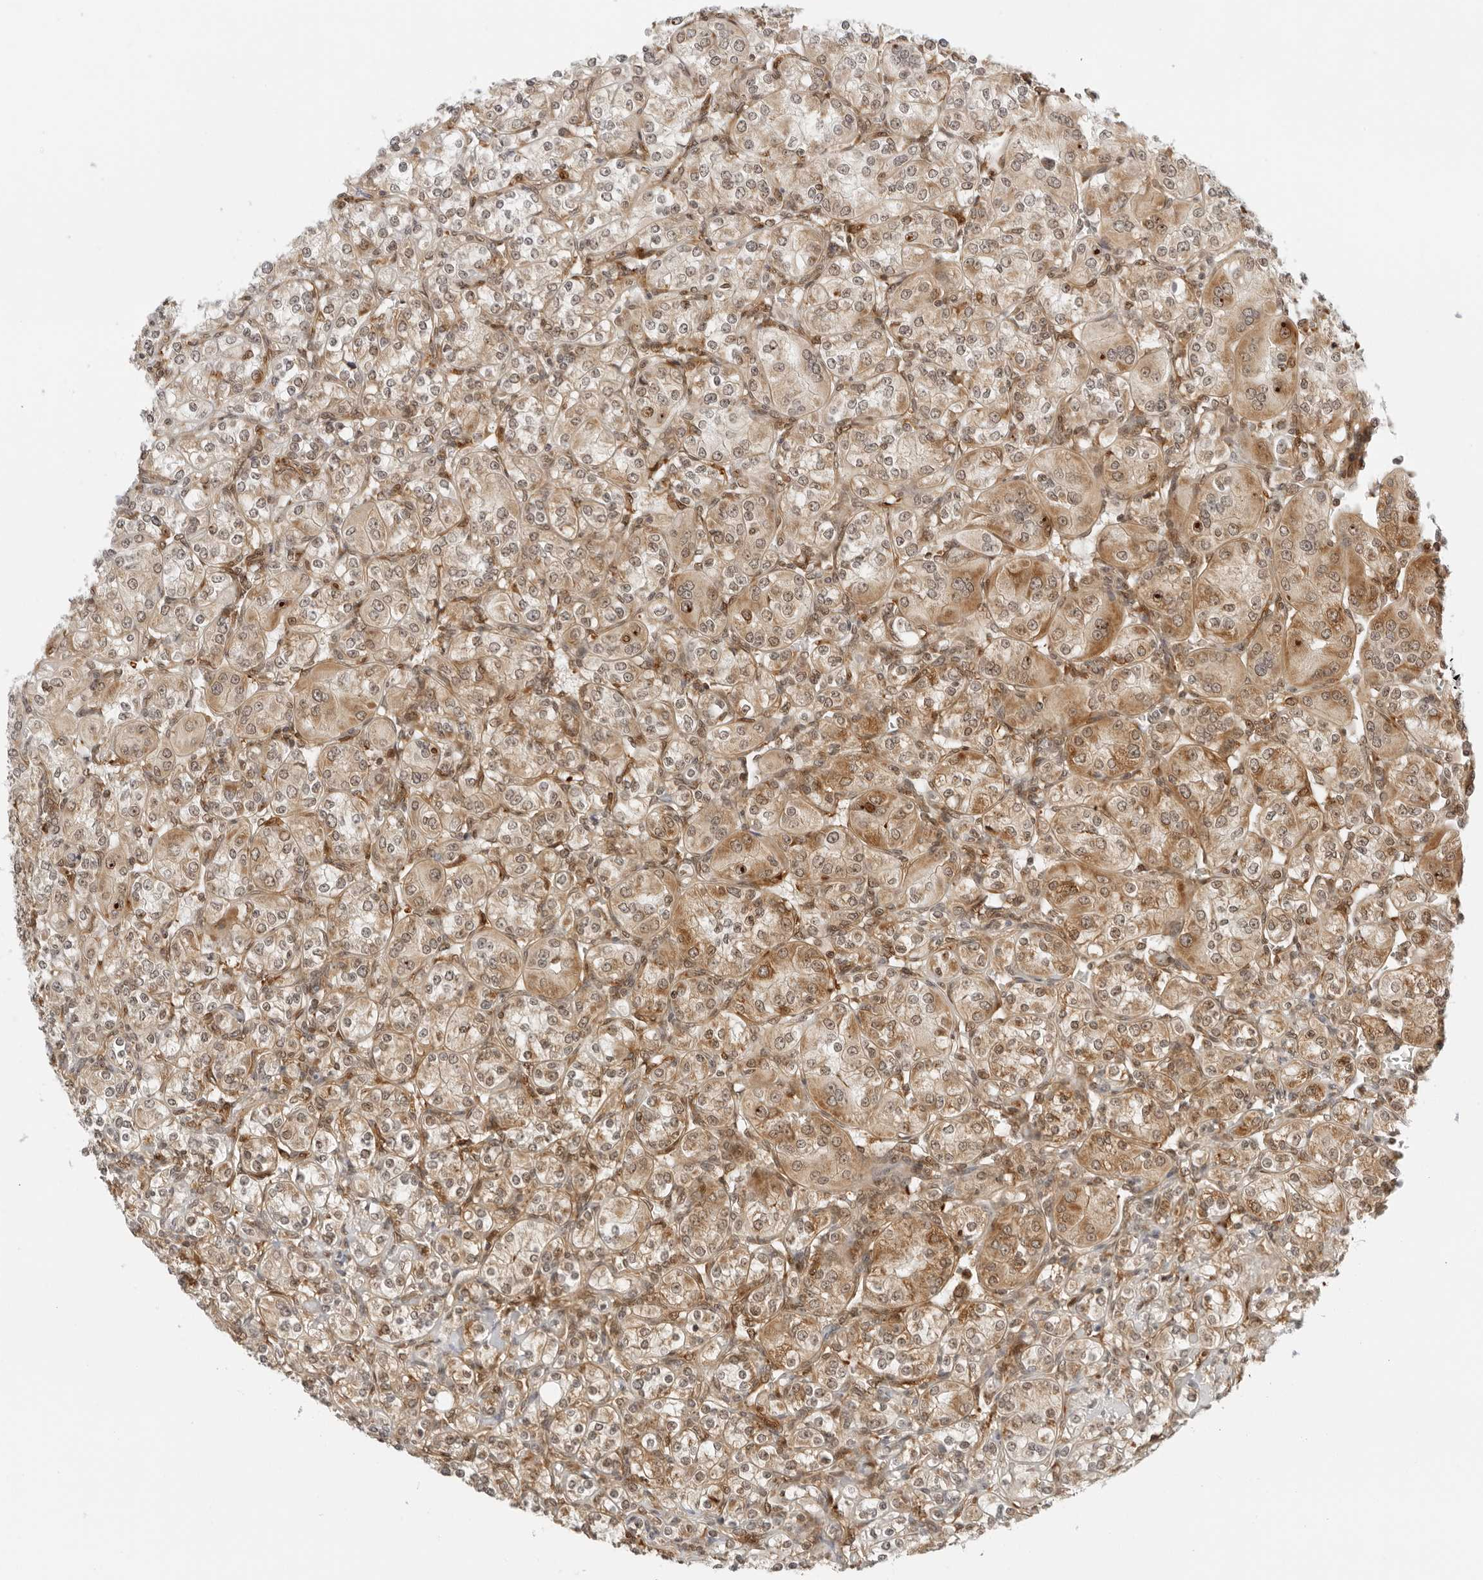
{"staining": {"intensity": "moderate", "quantity": "25%-75%", "location": "cytoplasmic/membranous,nuclear"}, "tissue": "renal cancer", "cell_type": "Tumor cells", "image_type": "cancer", "snomed": [{"axis": "morphology", "description": "Adenocarcinoma, NOS"}, {"axis": "topography", "description": "Kidney"}], "caption": "Moderate cytoplasmic/membranous and nuclear staining is appreciated in approximately 25%-75% of tumor cells in renal cancer. Ihc stains the protein of interest in brown and the nuclei are stained blue.", "gene": "RC3H1", "patient": {"sex": "male", "age": 77}}